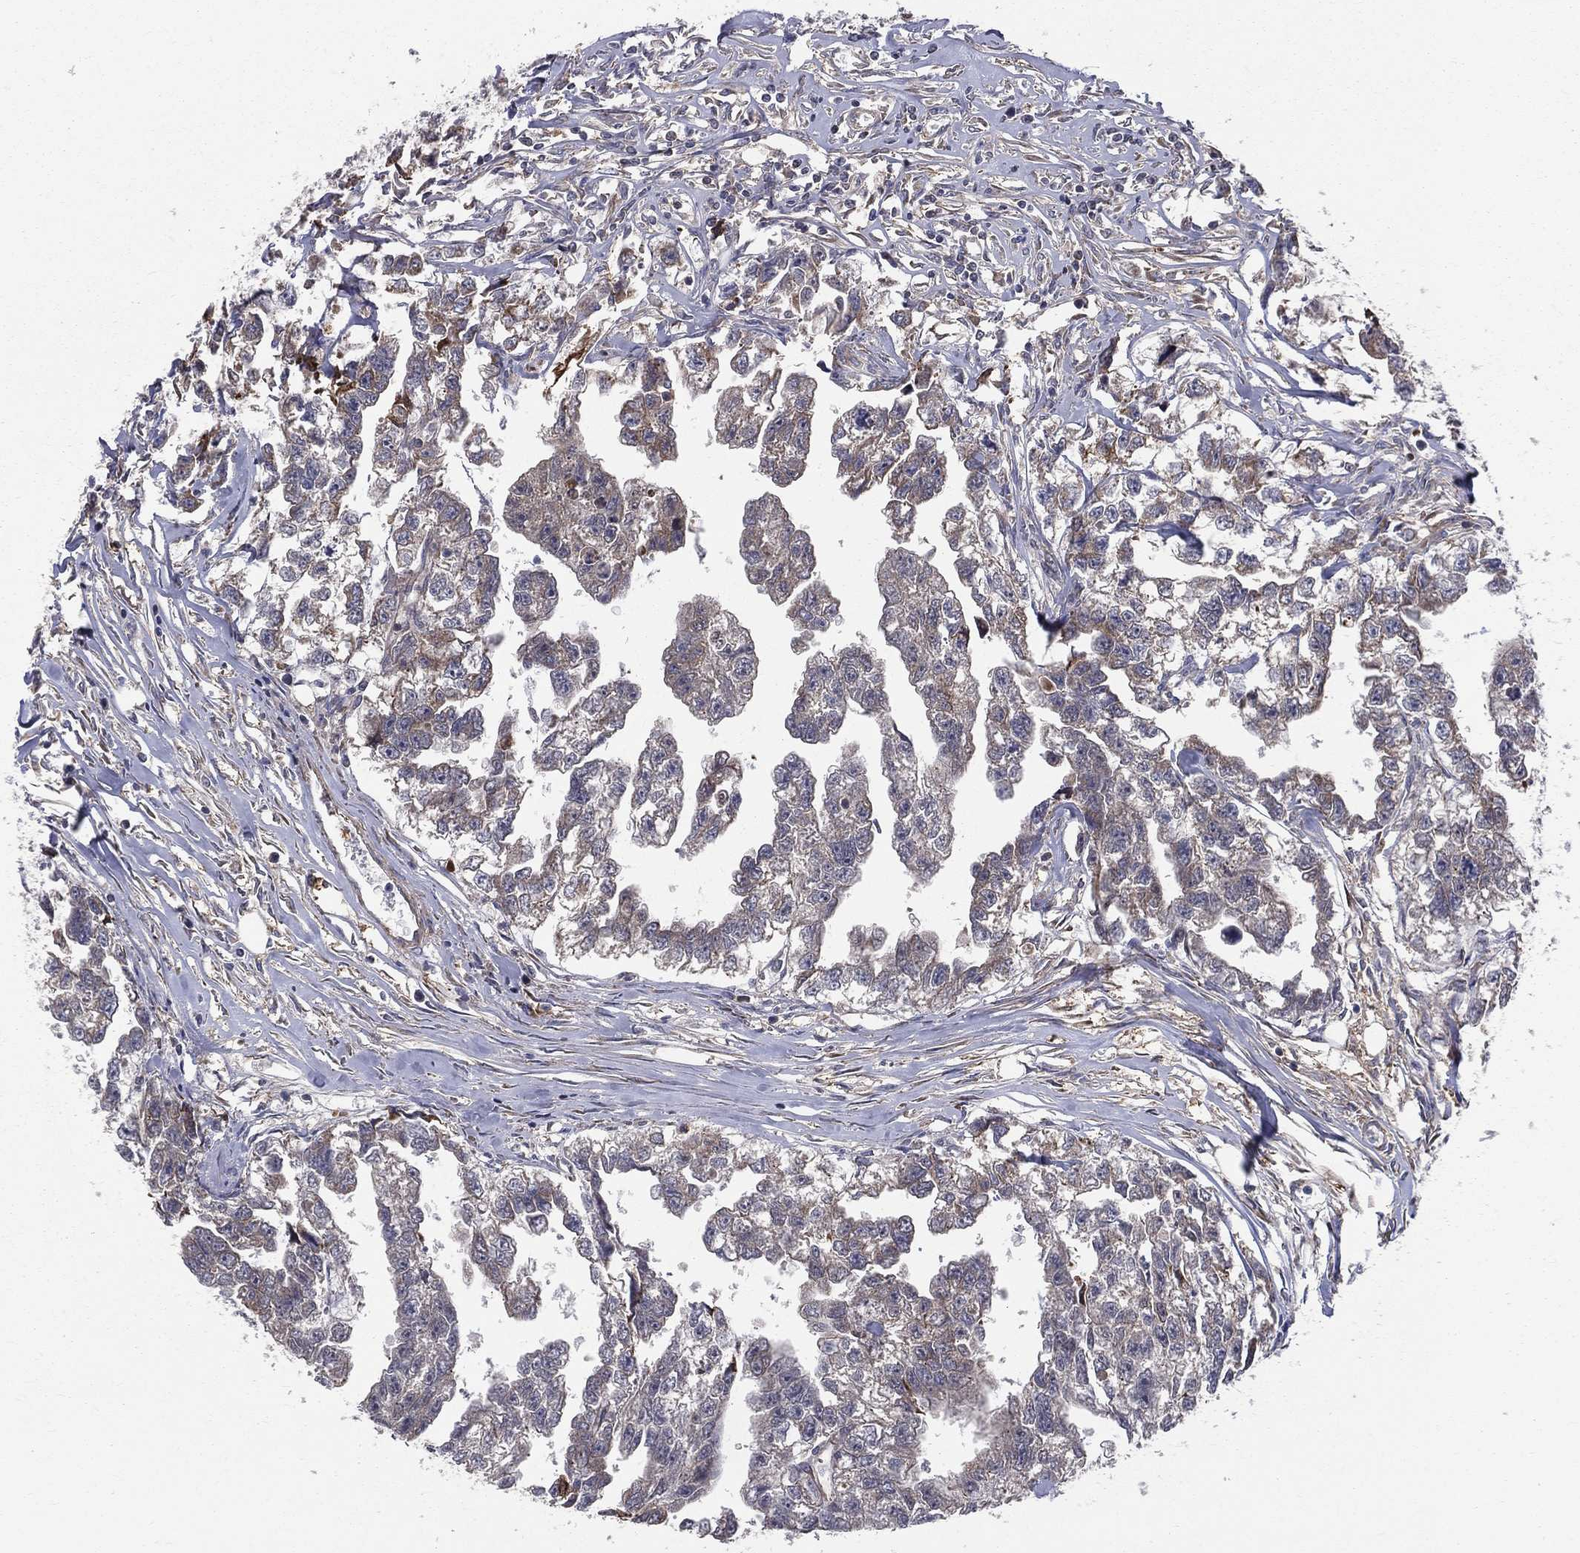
{"staining": {"intensity": "negative", "quantity": "none", "location": "none"}, "tissue": "testis cancer", "cell_type": "Tumor cells", "image_type": "cancer", "snomed": [{"axis": "morphology", "description": "Carcinoma, Embryonal, NOS"}, {"axis": "morphology", "description": "Teratoma, malignant, NOS"}, {"axis": "topography", "description": "Testis"}], "caption": "An IHC image of testis malignant teratoma is shown. There is no staining in tumor cells of testis malignant teratoma.", "gene": "MIX23", "patient": {"sex": "male", "age": 44}}